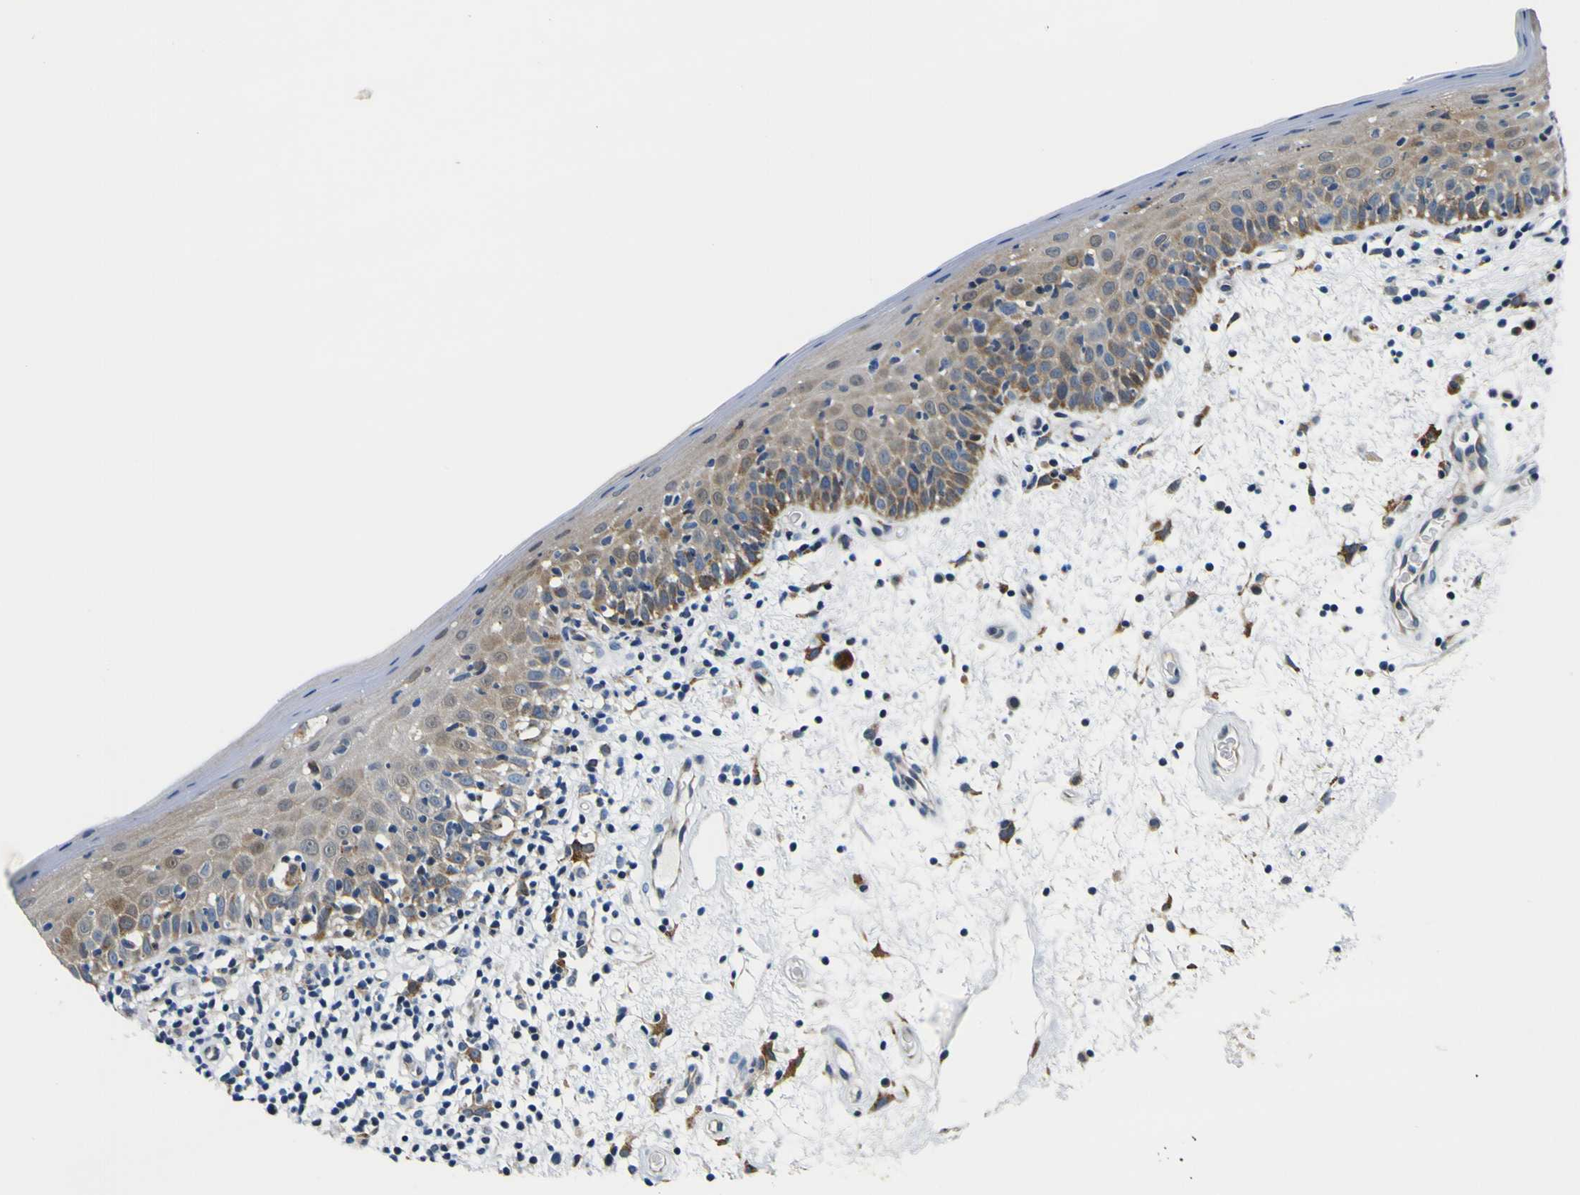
{"staining": {"intensity": "moderate", "quantity": ">75%", "location": "cytoplasmic/membranous"}, "tissue": "oral mucosa", "cell_type": "Squamous epithelial cells", "image_type": "normal", "snomed": [{"axis": "morphology", "description": "Normal tissue, NOS"}, {"axis": "morphology", "description": "Squamous cell carcinoma, NOS"}, {"axis": "topography", "description": "Skeletal muscle"}, {"axis": "topography", "description": "Oral tissue"}, {"axis": "topography", "description": "Head-Neck"}], "caption": "The photomicrograph demonstrates a brown stain indicating the presence of a protein in the cytoplasmic/membranous of squamous epithelial cells in oral mucosa. (Stains: DAB in brown, nuclei in blue, Microscopy: brightfield microscopy at high magnification).", "gene": "NLRP3", "patient": {"sex": "male", "age": 71}}